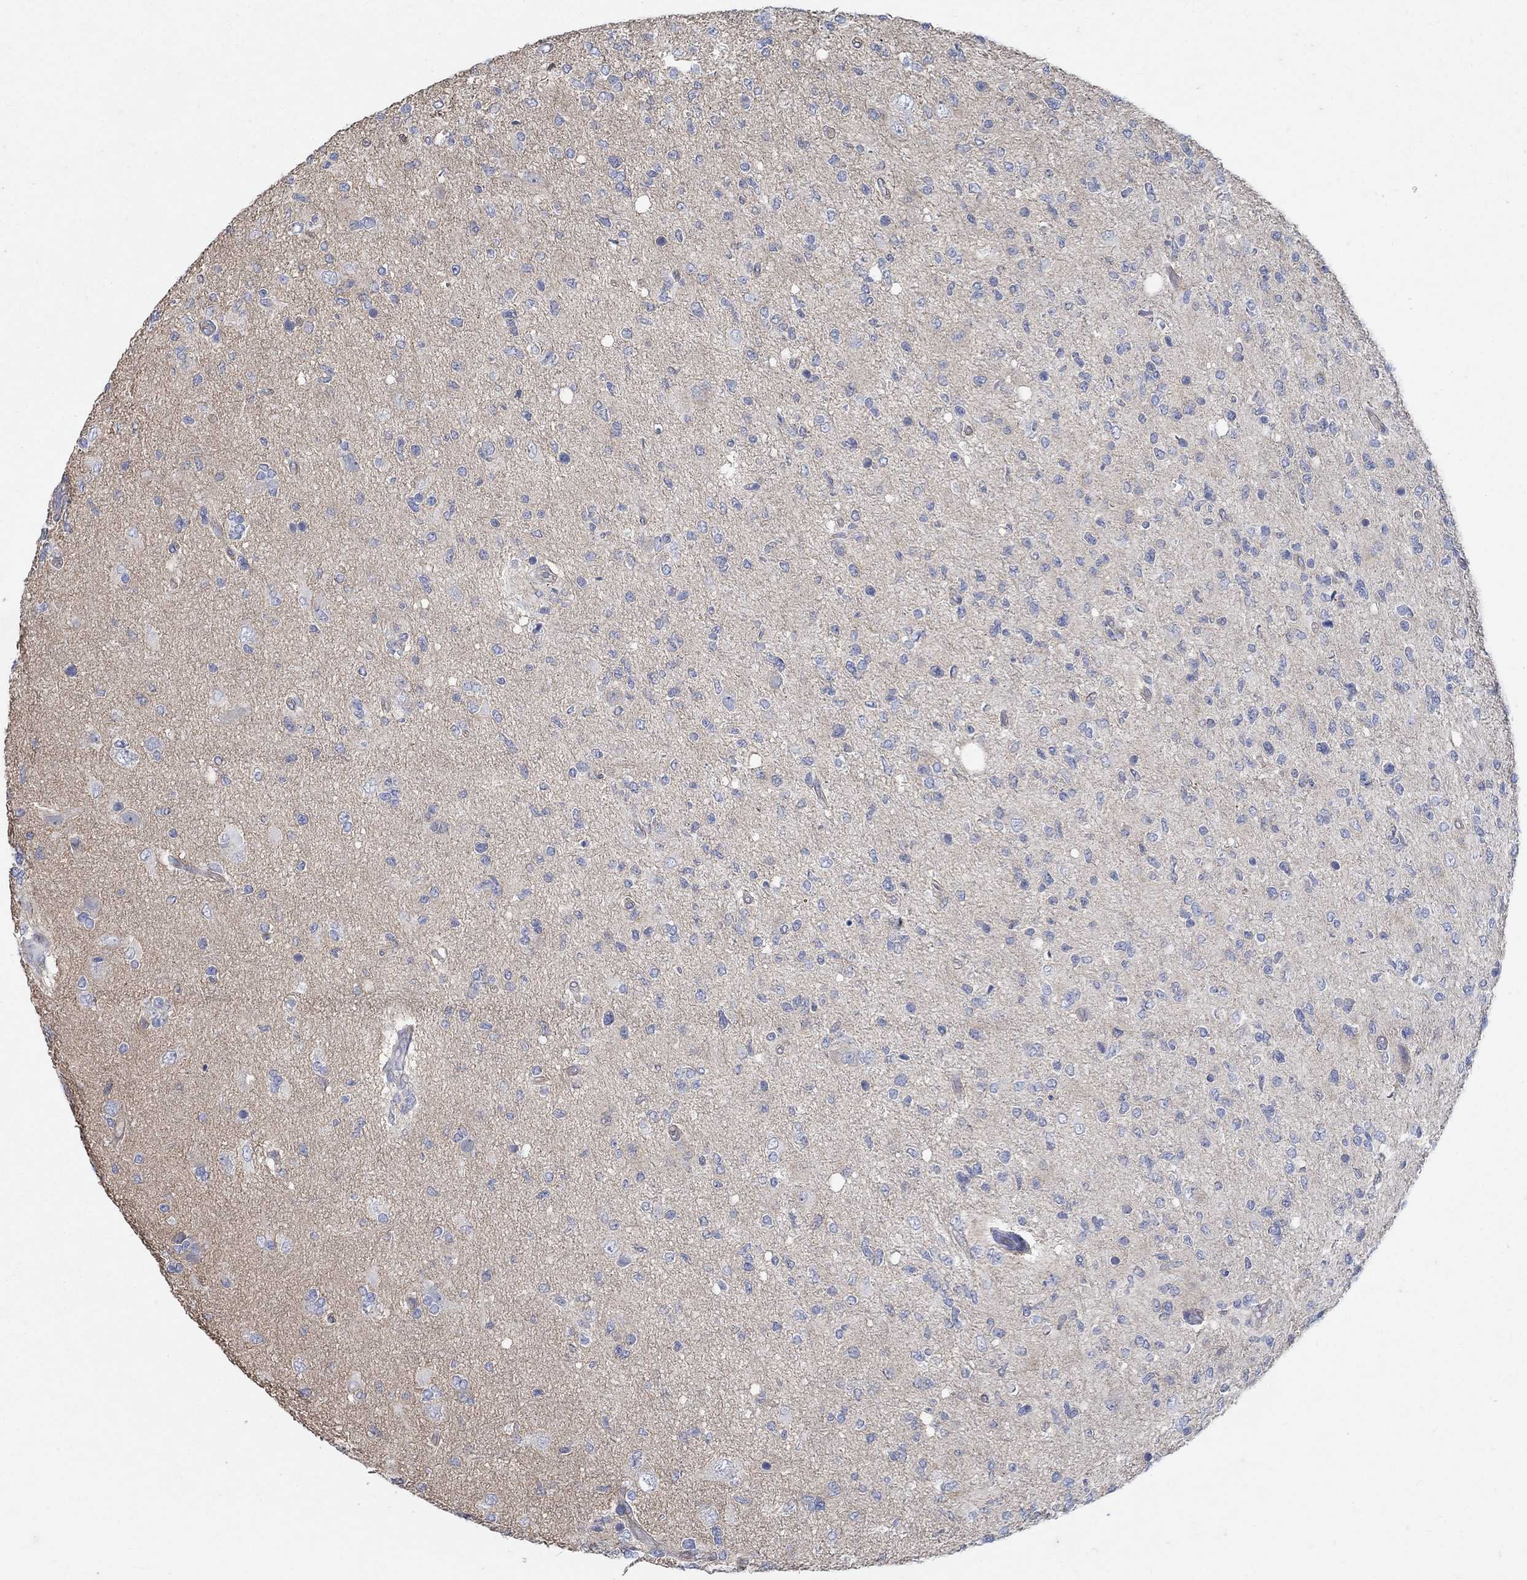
{"staining": {"intensity": "negative", "quantity": "none", "location": "none"}, "tissue": "glioma", "cell_type": "Tumor cells", "image_type": "cancer", "snomed": [{"axis": "morphology", "description": "Glioma, malignant, High grade"}, {"axis": "topography", "description": "Cerebral cortex"}], "caption": "High magnification brightfield microscopy of malignant high-grade glioma stained with DAB (3,3'-diaminobenzidine) (brown) and counterstained with hematoxylin (blue): tumor cells show no significant positivity.", "gene": "TMEM198", "patient": {"sex": "male", "age": 70}}